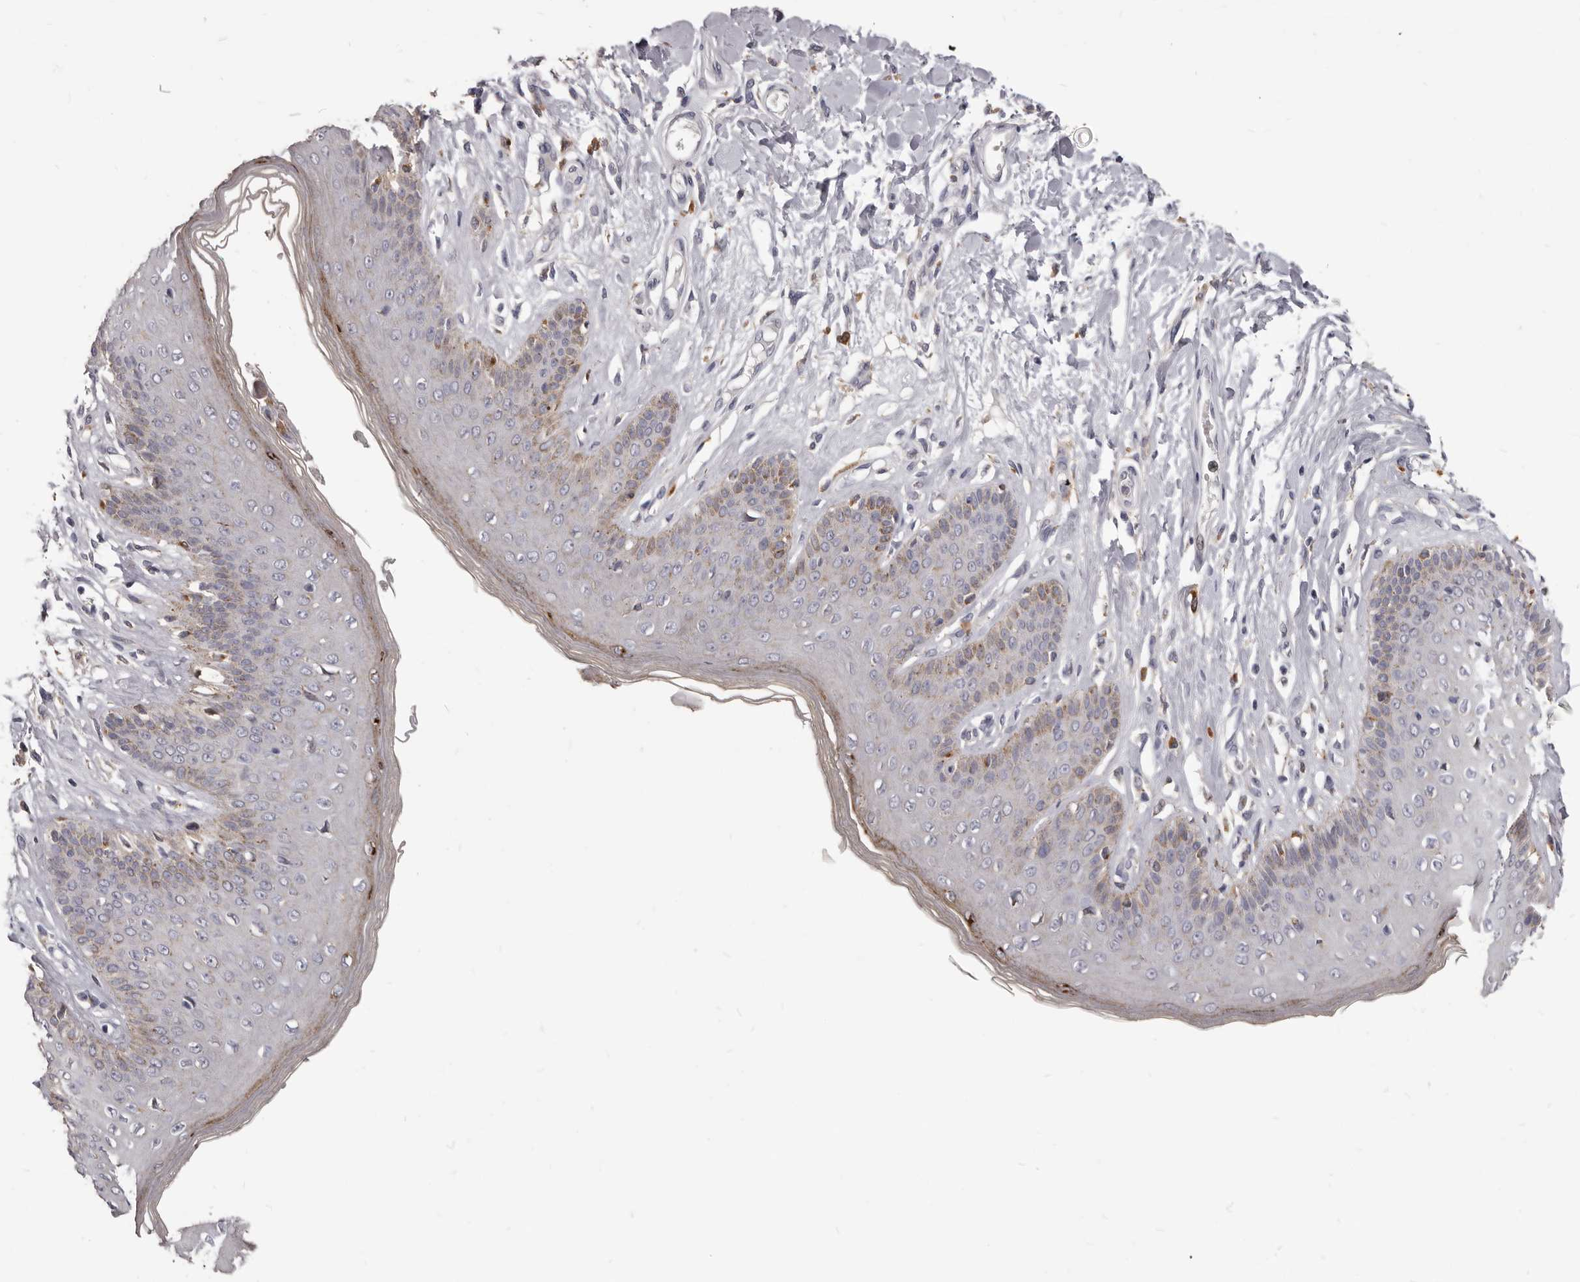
{"staining": {"intensity": "weak", "quantity": "<25%", "location": "cytoplasmic/membranous"}, "tissue": "skin", "cell_type": "Epidermal cells", "image_type": "normal", "snomed": [{"axis": "morphology", "description": "Normal tissue, NOS"}, {"axis": "morphology", "description": "Squamous cell carcinoma, NOS"}, {"axis": "topography", "description": "Vulva"}], "caption": "This is an immunohistochemistry (IHC) photomicrograph of unremarkable skin. There is no positivity in epidermal cells.", "gene": "PI4K2A", "patient": {"sex": "female", "age": 85}}